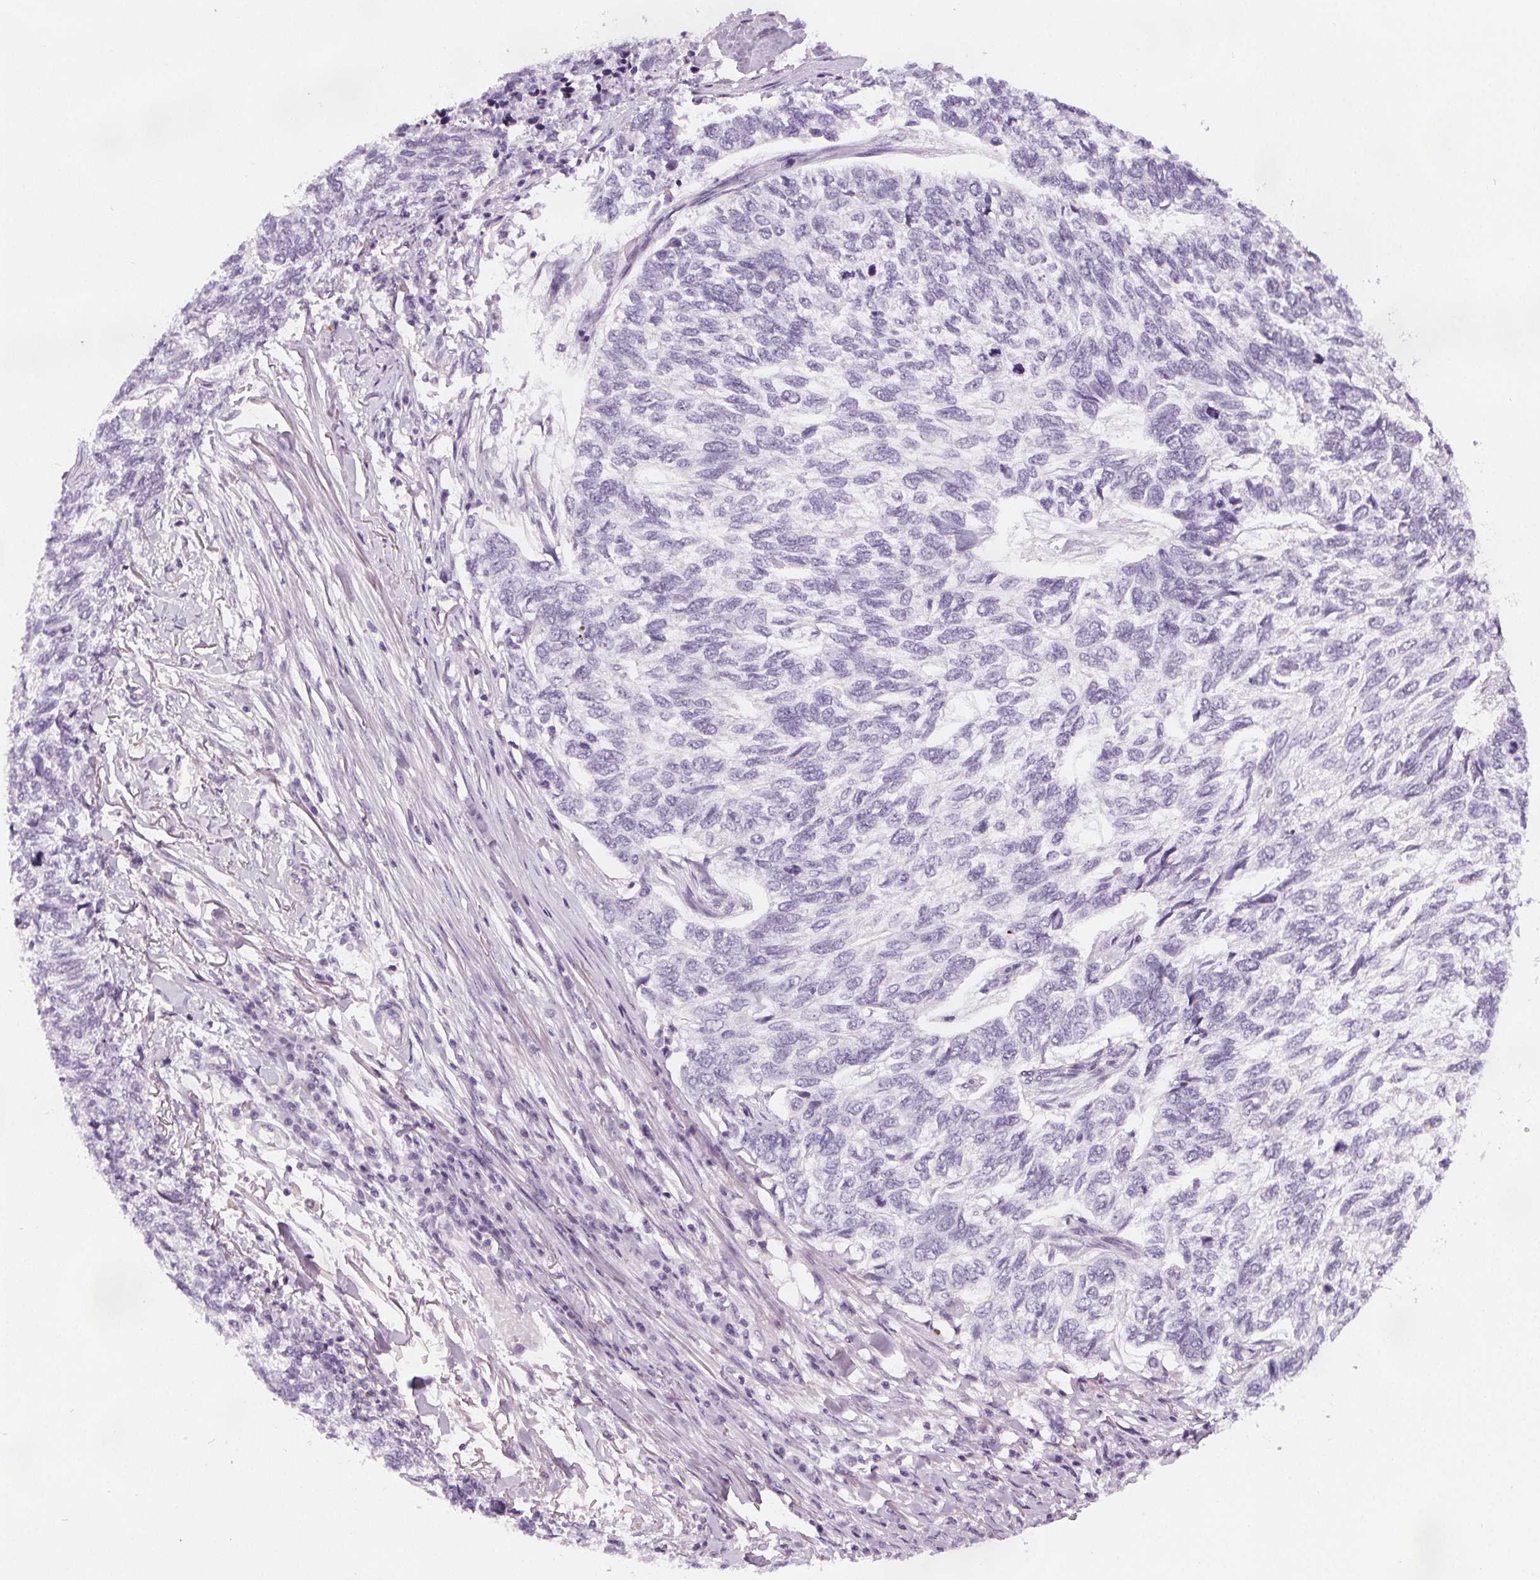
{"staining": {"intensity": "negative", "quantity": "none", "location": "none"}, "tissue": "skin cancer", "cell_type": "Tumor cells", "image_type": "cancer", "snomed": [{"axis": "morphology", "description": "Basal cell carcinoma"}, {"axis": "topography", "description": "Skin"}], "caption": "There is no significant staining in tumor cells of skin cancer.", "gene": "SLC5A12", "patient": {"sex": "female", "age": 65}}